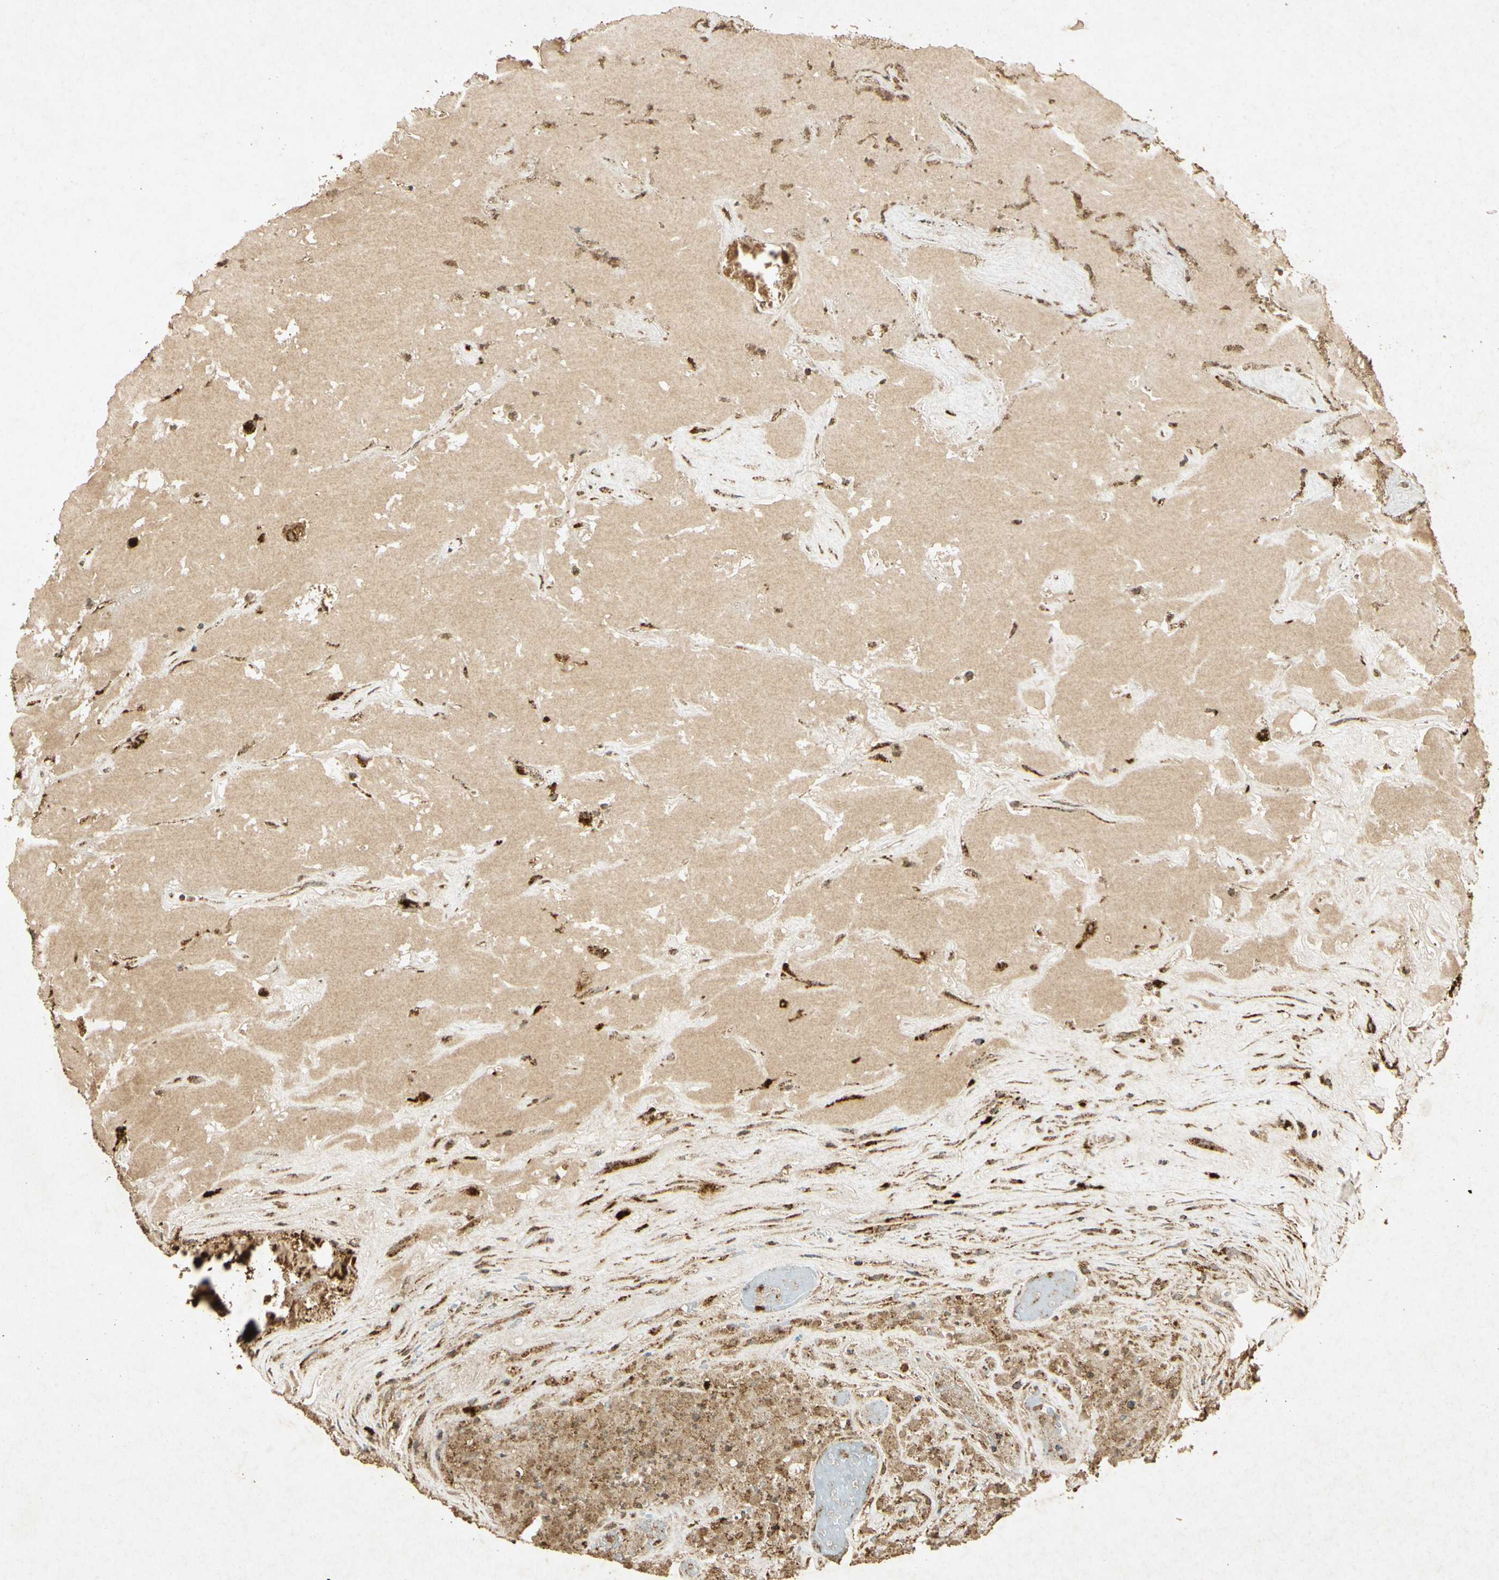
{"staining": {"intensity": "moderate", "quantity": ">75%", "location": "cytoplasmic/membranous"}, "tissue": "urothelial cancer", "cell_type": "Tumor cells", "image_type": "cancer", "snomed": [{"axis": "morphology", "description": "Urothelial carcinoma, High grade"}, {"axis": "topography", "description": "Urinary bladder"}], "caption": "Urothelial carcinoma (high-grade) stained for a protein exhibits moderate cytoplasmic/membranous positivity in tumor cells. Nuclei are stained in blue.", "gene": "PRDX3", "patient": {"sex": "male", "age": 66}}